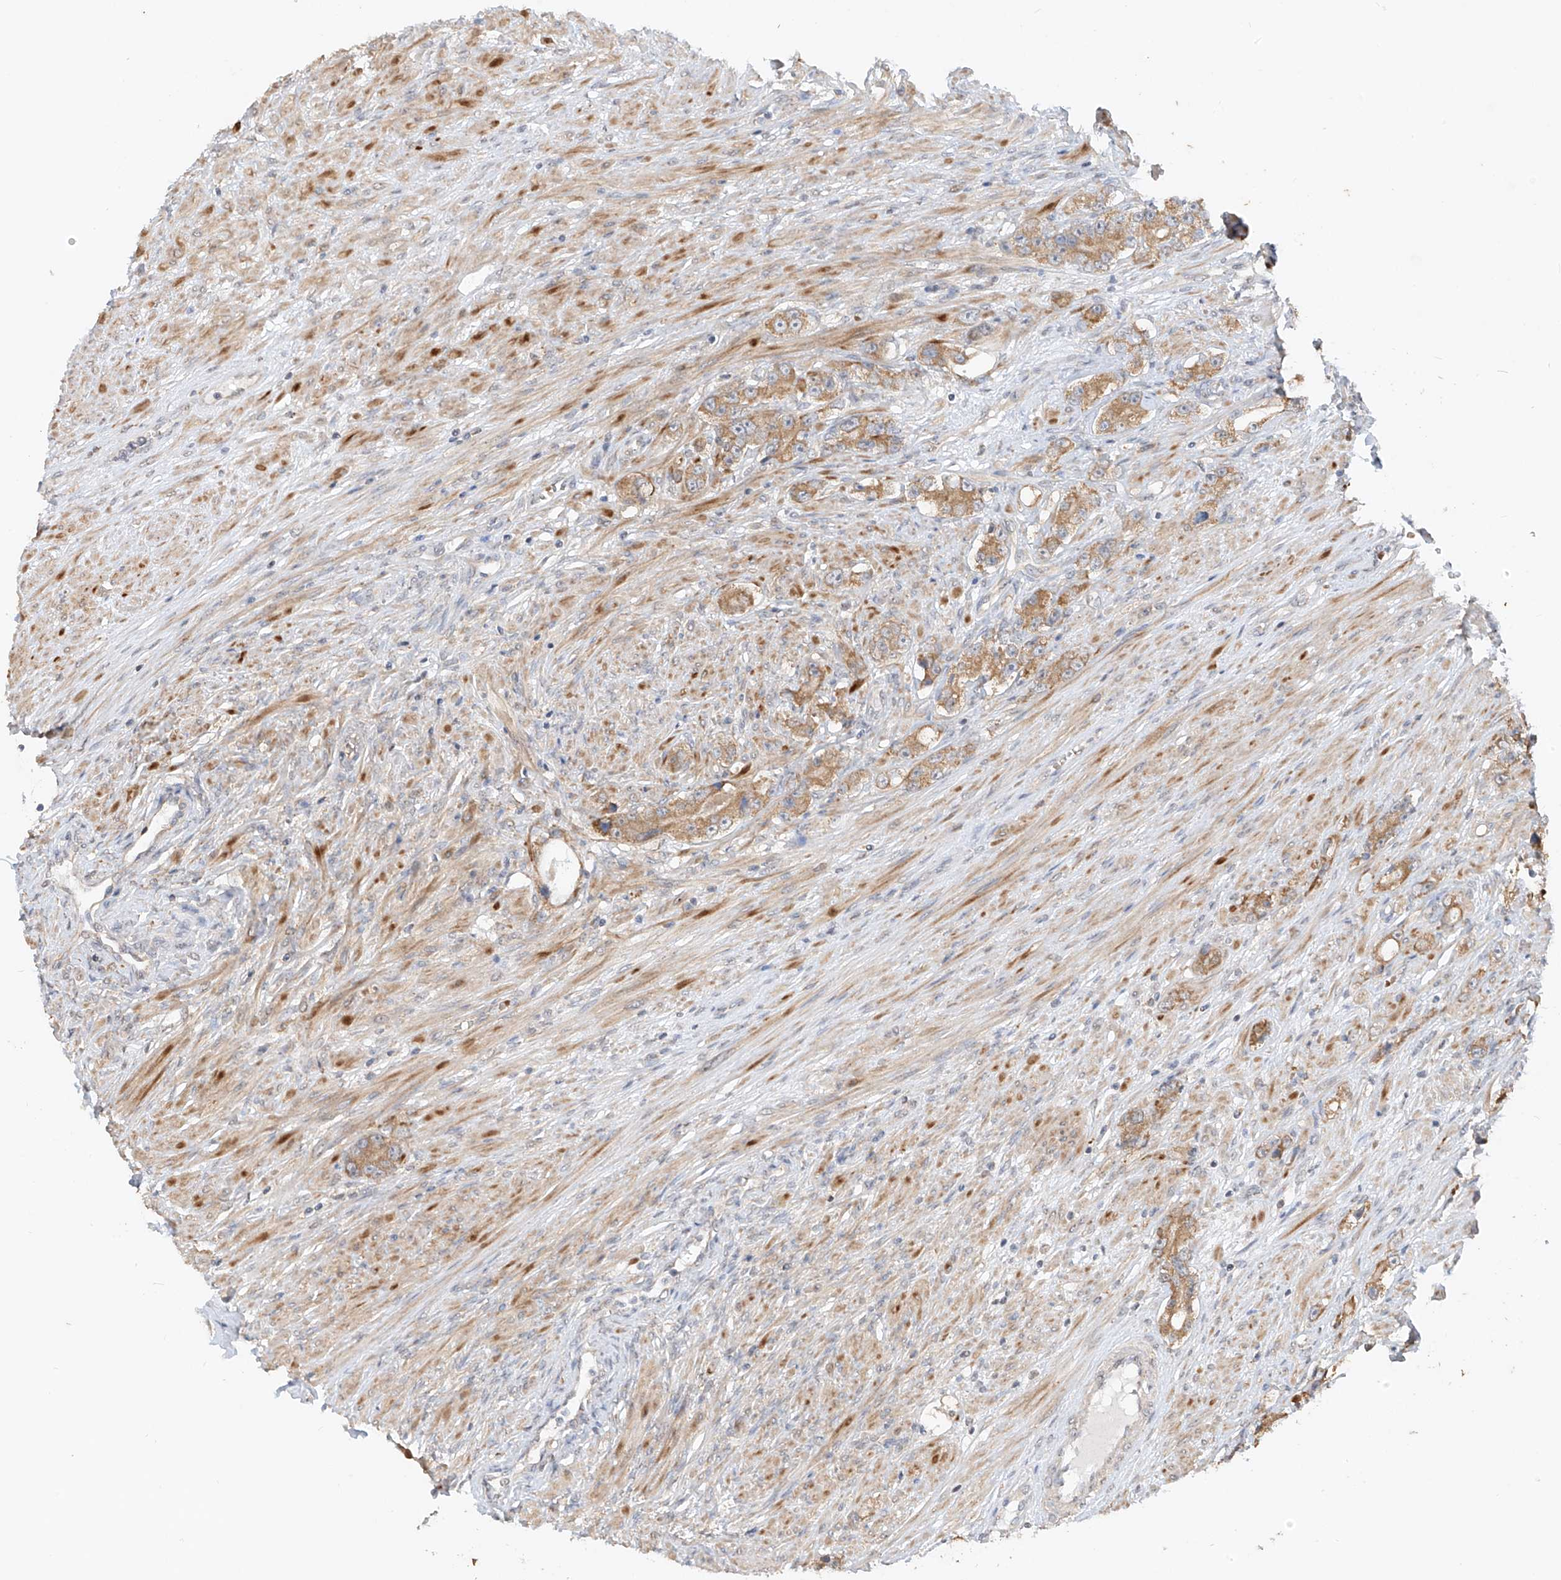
{"staining": {"intensity": "moderate", "quantity": ">75%", "location": "cytoplasmic/membranous"}, "tissue": "prostate cancer", "cell_type": "Tumor cells", "image_type": "cancer", "snomed": [{"axis": "morphology", "description": "Adenocarcinoma, High grade"}, {"axis": "topography", "description": "Prostate"}], "caption": "The histopathology image demonstrates staining of prostate cancer (adenocarcinoma (high-grade)), revealing moderate cytoplasmic/membranous protein expression (brown color) within tumor cells.", "gene": "MTUS2", "patient": {"sex": "male", "age": 63}}